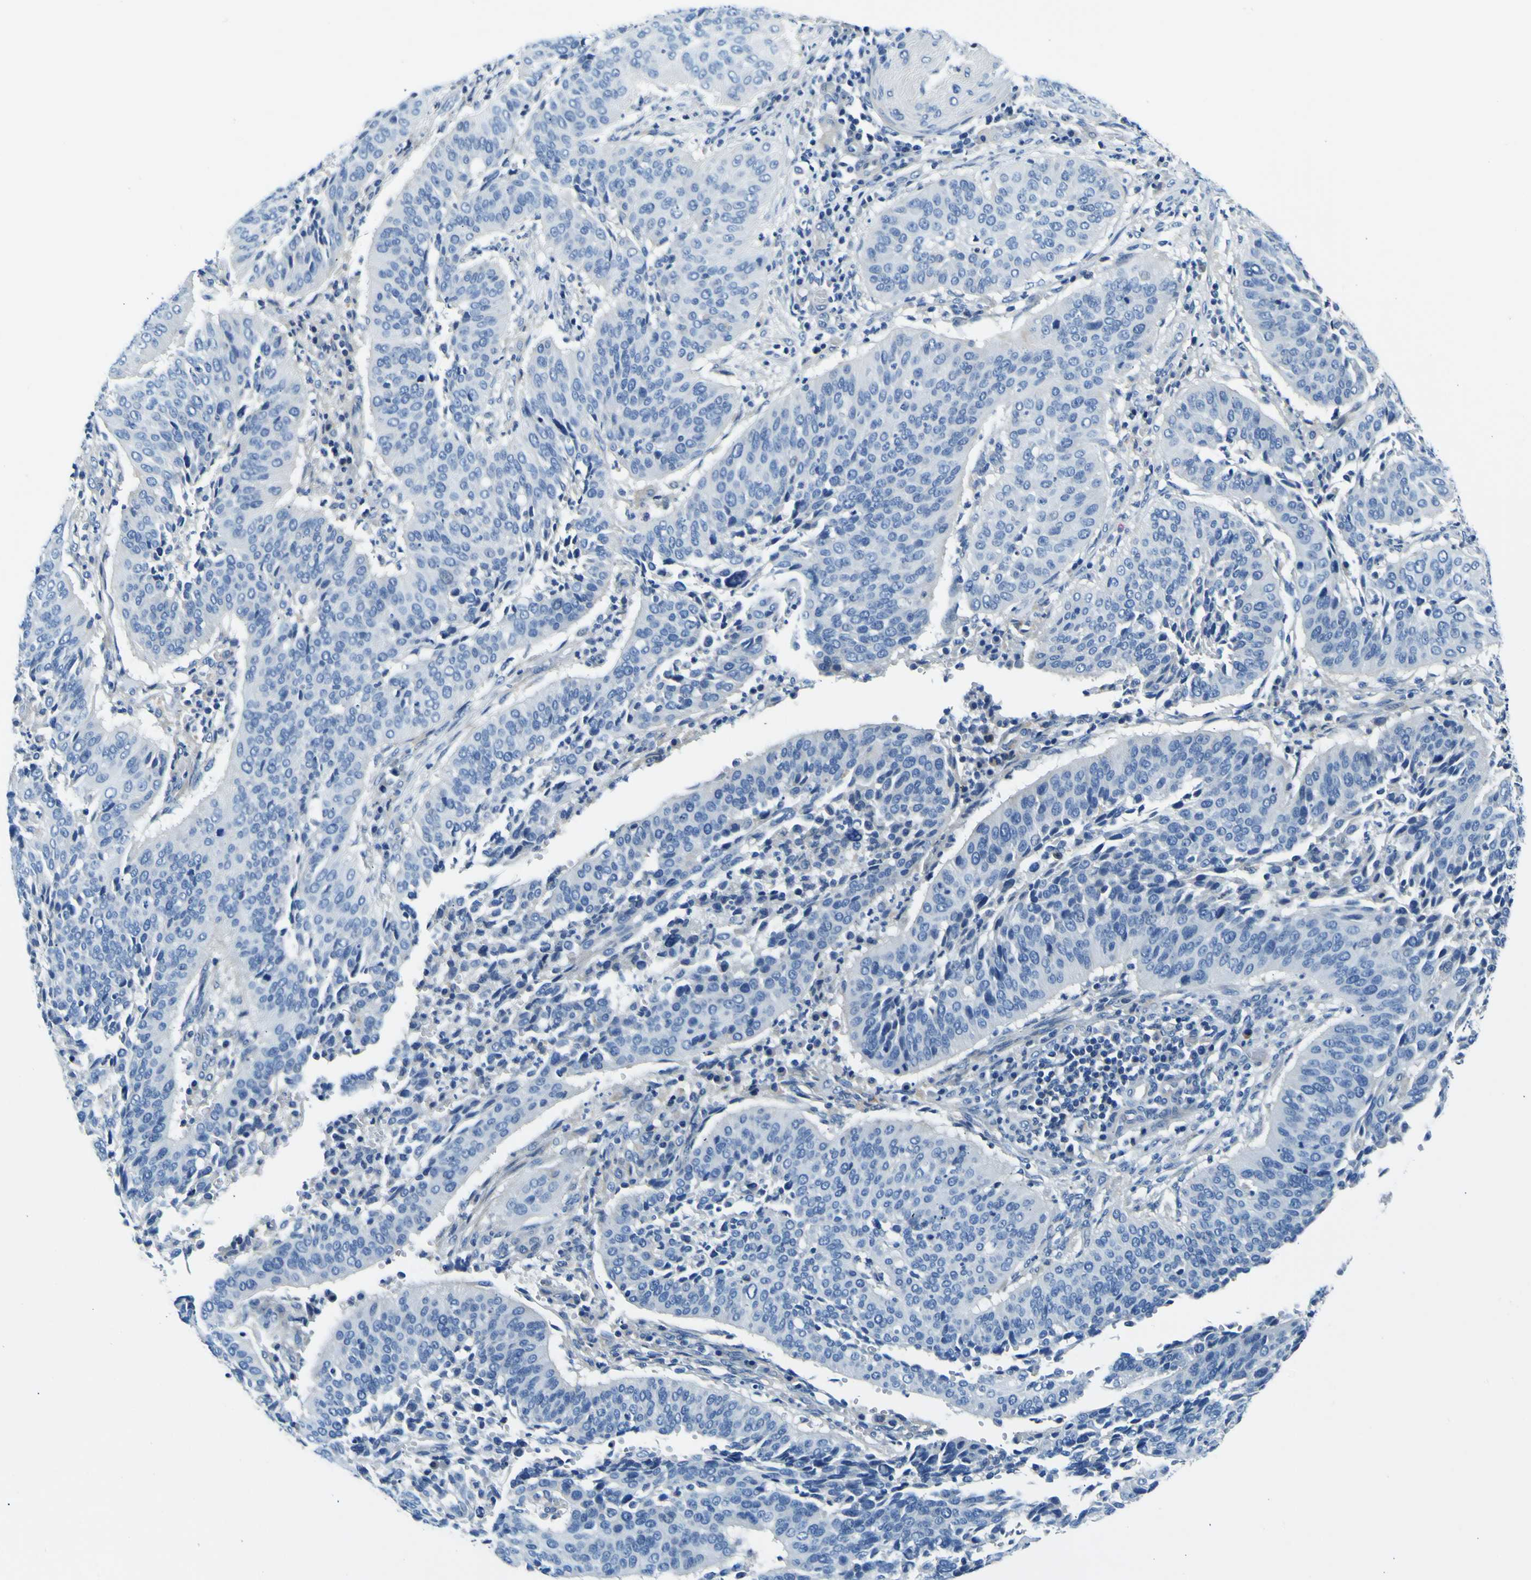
{"staining": {"intensity": "negative", "quantity": "none", "location": "none"}, "tissue": "cervical cancer", "cell_type": "Tumor cells", "image_type": "cancer", "snomed": [{"axis": "morphology", "description": "Normal tissue, NOS"}, {"axis": "morphology", "description": "Squamous cell carcinoma, NOS"}, {"axis": "topography", "description": "Cervix"}], "caption": "Cervical cancer was stained to show a protein in brown. There is no significant expression in tumor cells. Brightfield microscopy of immunohistochemistry (IHC) stained with DAB (3,3'-diaminobenzidine) (brown) and hematoxylin (blue), captured at high magnification.", "gene": "ADGRA2", "patient": {"sex": "female", "age": 39}}